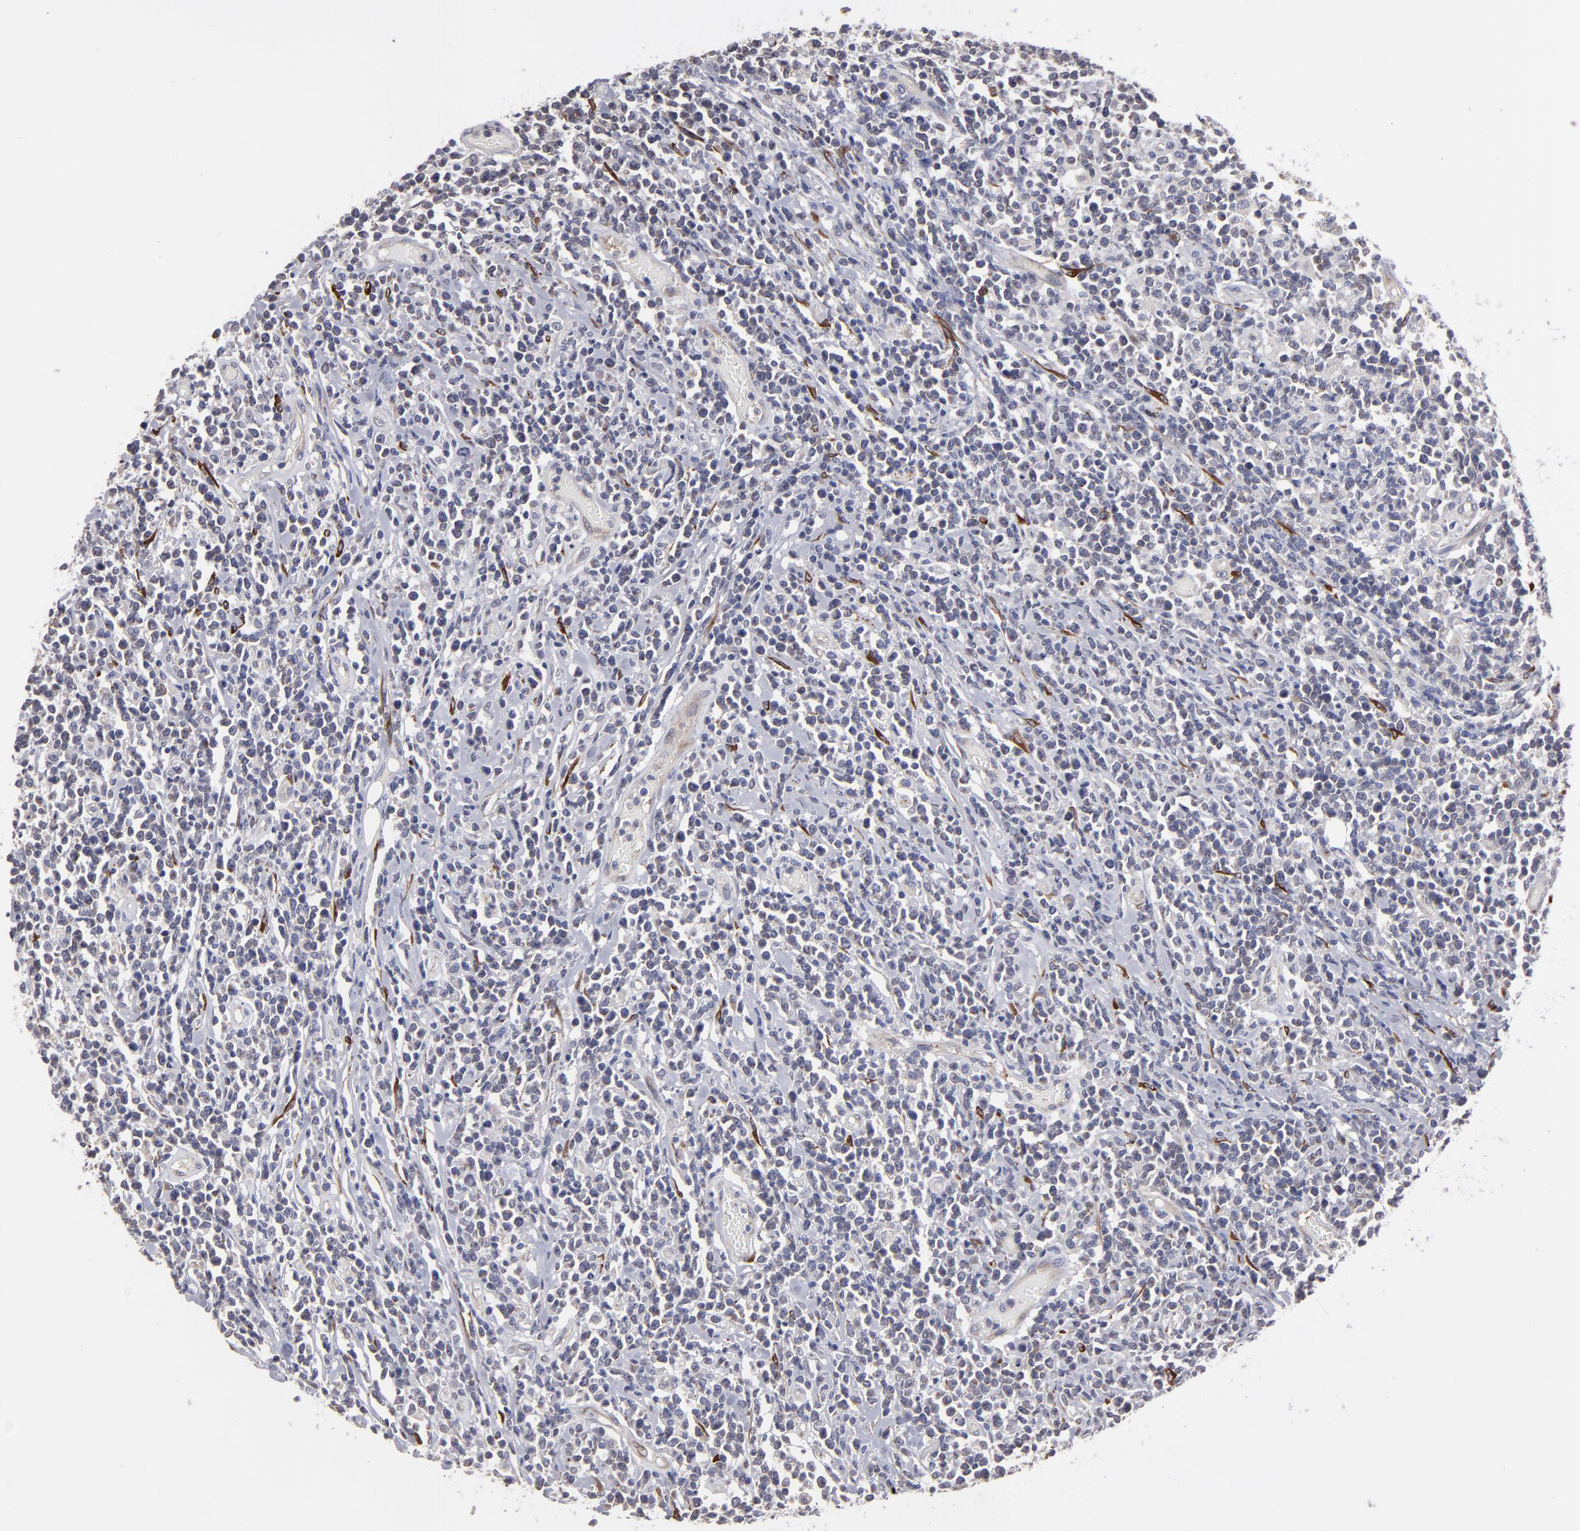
{"staining": {"intensity": "weak", "quantity": "<25%", "location": "cytoplasmic/membranous"}, "tissue": "lymphoma", "cell_type": "Tumor cells", "image_type": "cancer", "snomed": [{"axis": "morphology", "description": "Malignant lymphoma, non-Hodgkin's type, High grade"}, {"axis": "topography", "description": "Colon"}], "caption": "High magnification brightfield microscopy of high-grade malignant lymphoma, non-Hodgkin's type stained with DAB (3,3'-diaminobenzidine) (brown) and counterstained with hematoxylin (blue): tumor cells show no significant staining.", "gene": "SLMAP", "patient": {"sex": "male", "age": 82}}